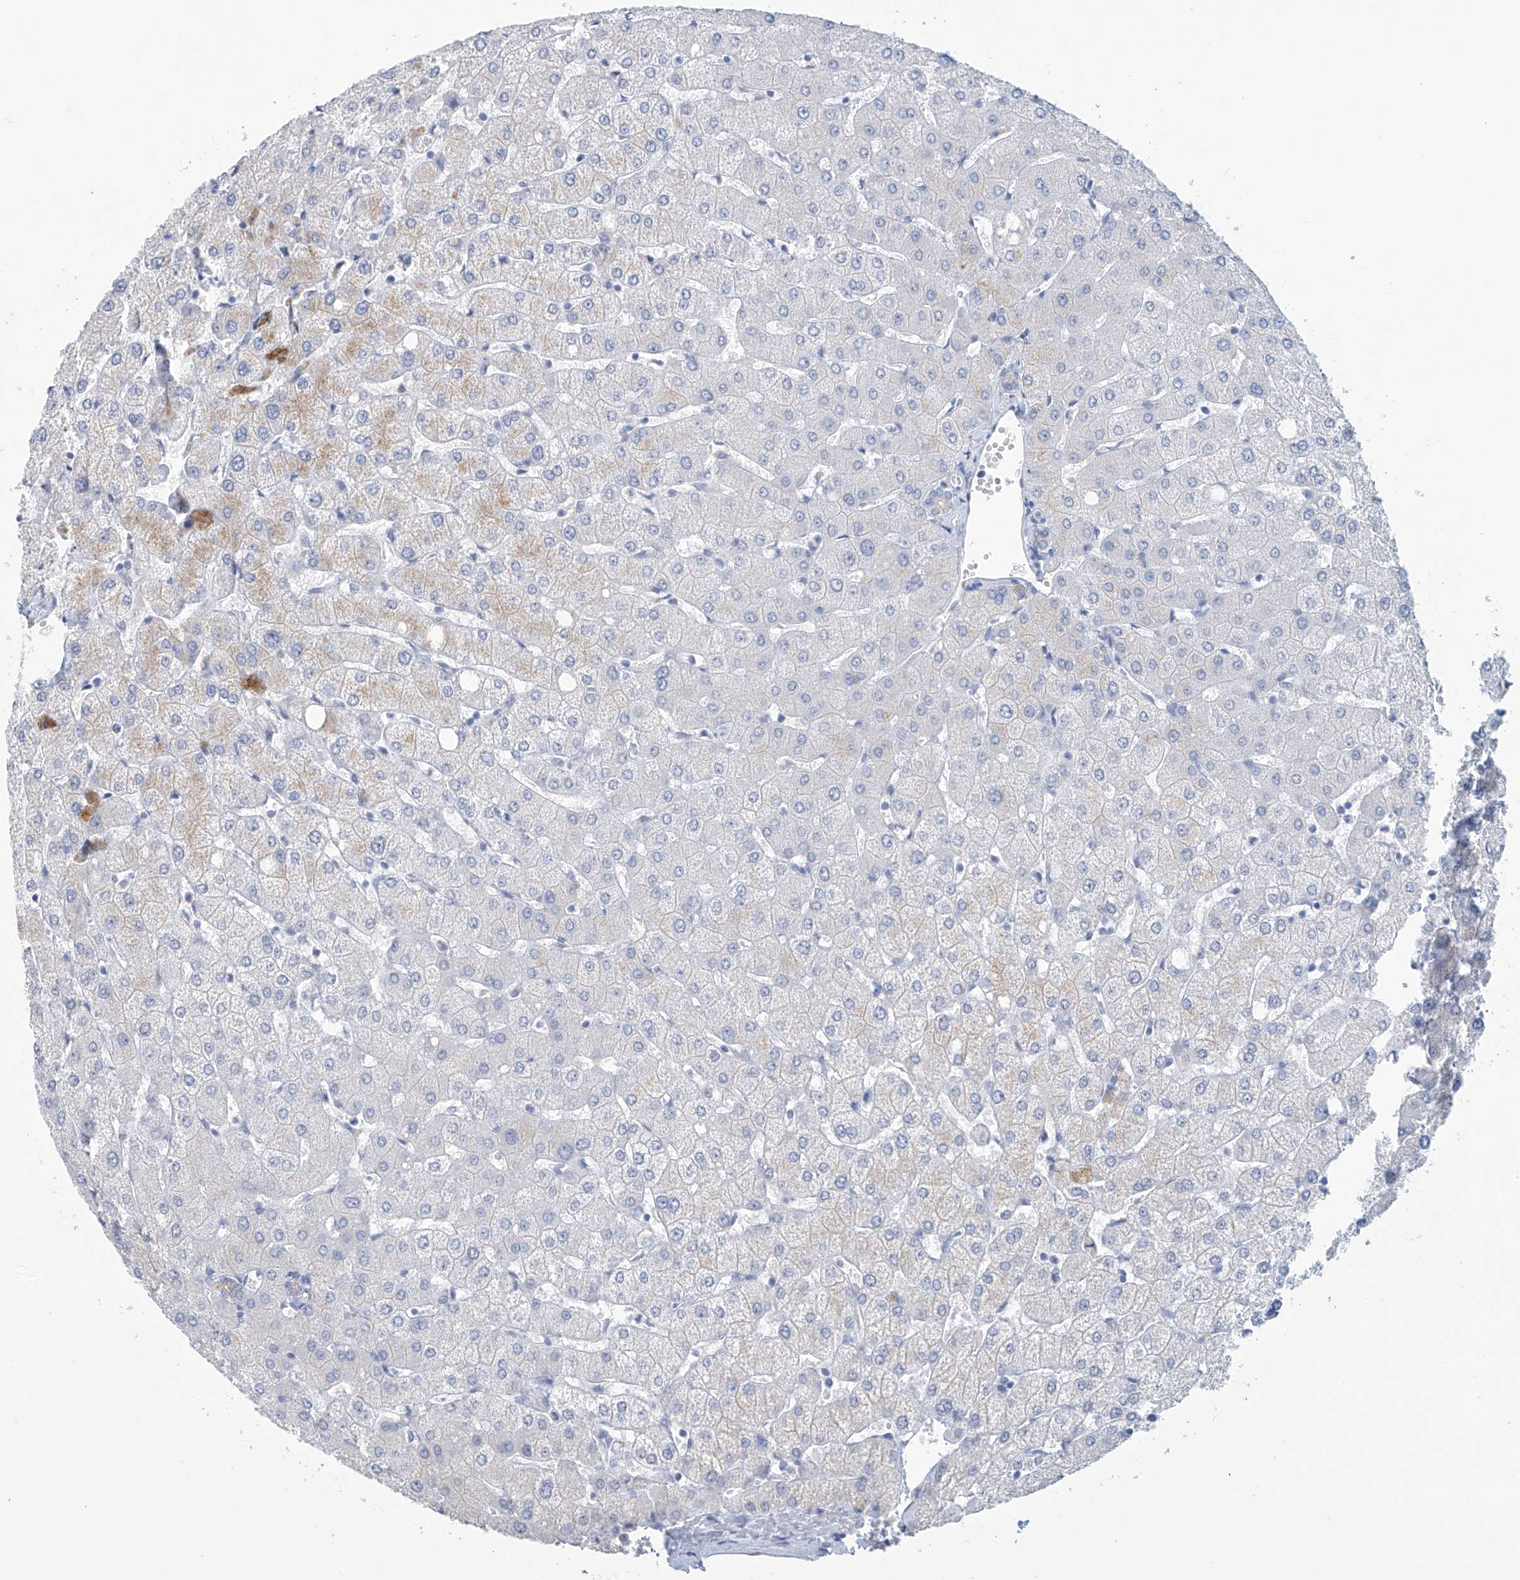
{"staining": {"intensity": "negative", "quantity": "none", "location": "none"}, "tissue": "liver", "cell_type": "Cholangiocytes", "image_type": "normal", "snomed": [{"axis": "morphology", "description": "Normal tissue, NOS"}, {"axis": "topography", "description": "Liver"}], "caption": "Immunohistochemistry (IHC) photomicrograph of unremarkable liver: liver stained with DAB (3,3'-diaminobenzidine) exhibits no significant protein expression in cholangiocytes.", "gene": "DSP", "patient": {"sex": "female", "age": 54}}